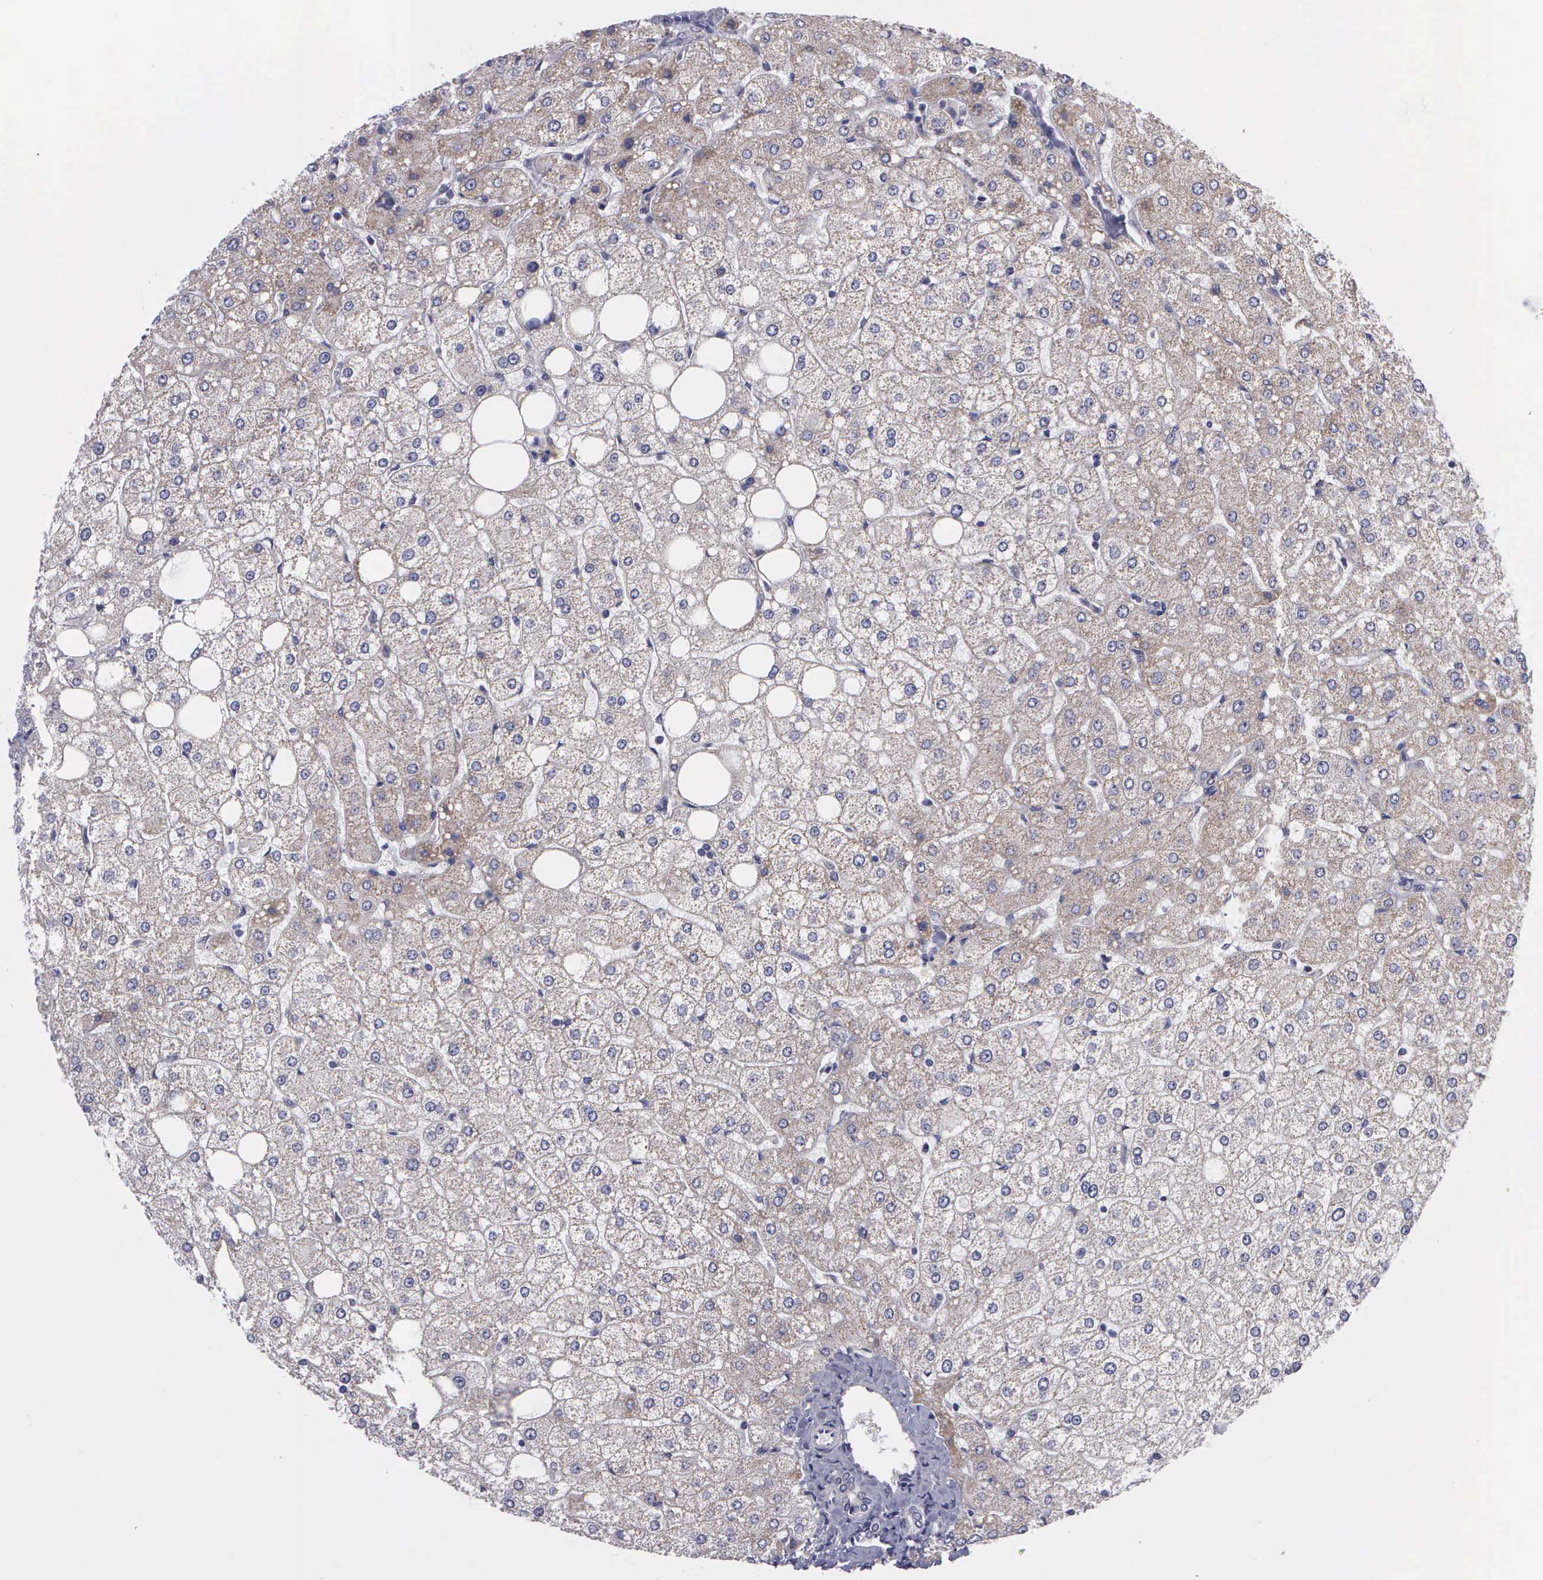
{"staining": {"intensity": "weak", "quantity": "25%-75%", "location": "cytoplasmic/membranous"}, "tissue": "liver", "cell_type": "Hepatocytes", "image_type": "normal", "snomed": [{"axis": "morphology", "description": "Normal tissue, NOS"}, {"axis": "topography", "description": "Liver"}], "caption": "High-magnification brightfield microscopy of unremarkable liver stained with DAB (brown) and counterstained with hematoxylin (blue). hepatocytes exhibit weak cytoplasmic/membranous staining is appreciated in approximately25%-75% of cells.", "gene": "SYNJ2BP", "patient": {"sex": "male", "age": 35}}